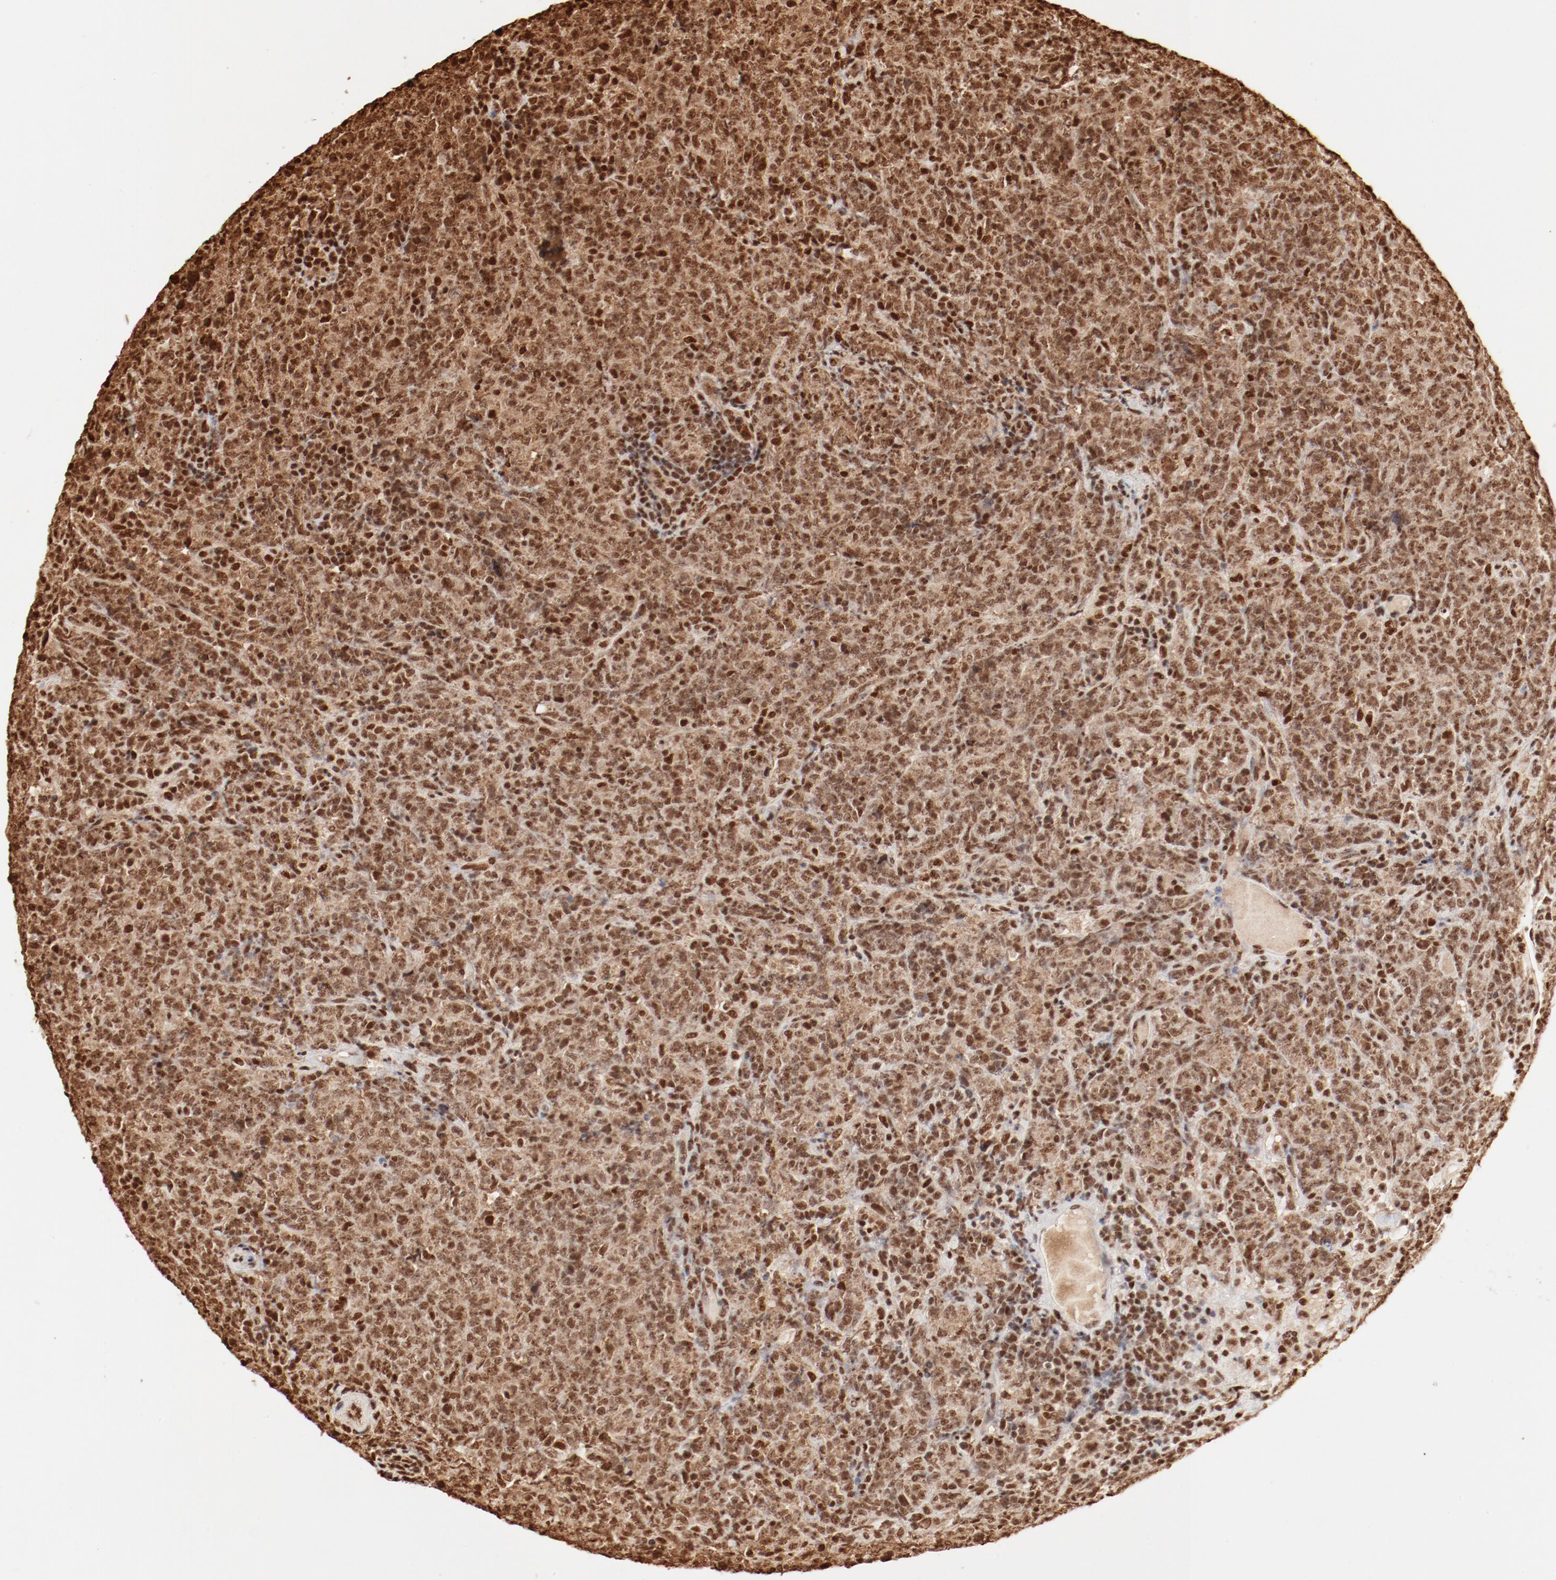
{"staining": {"intensity": "strong", "quantity": ">75%", "location": "cytoplasmic/membranous,nuclear"}, "tissue": "lymphoma", "cell_type": "Tumor cells", "image_type": "cancer", "snomed": [{"axis": "morphology", "description": "Malignant lymphoma, non-Hodgkin's type, High grade"}, {"axis": "topography", "description": "Tonsil"}], "caption": "About >75% of tumor cells in lymphoma exhibit strong cytoplasmic/membranous and nuclear protein expression as visualized by brown immunohistochemical staining.", "gene": "FAM50A", "patient": {"sex": "female", "age": 36}}